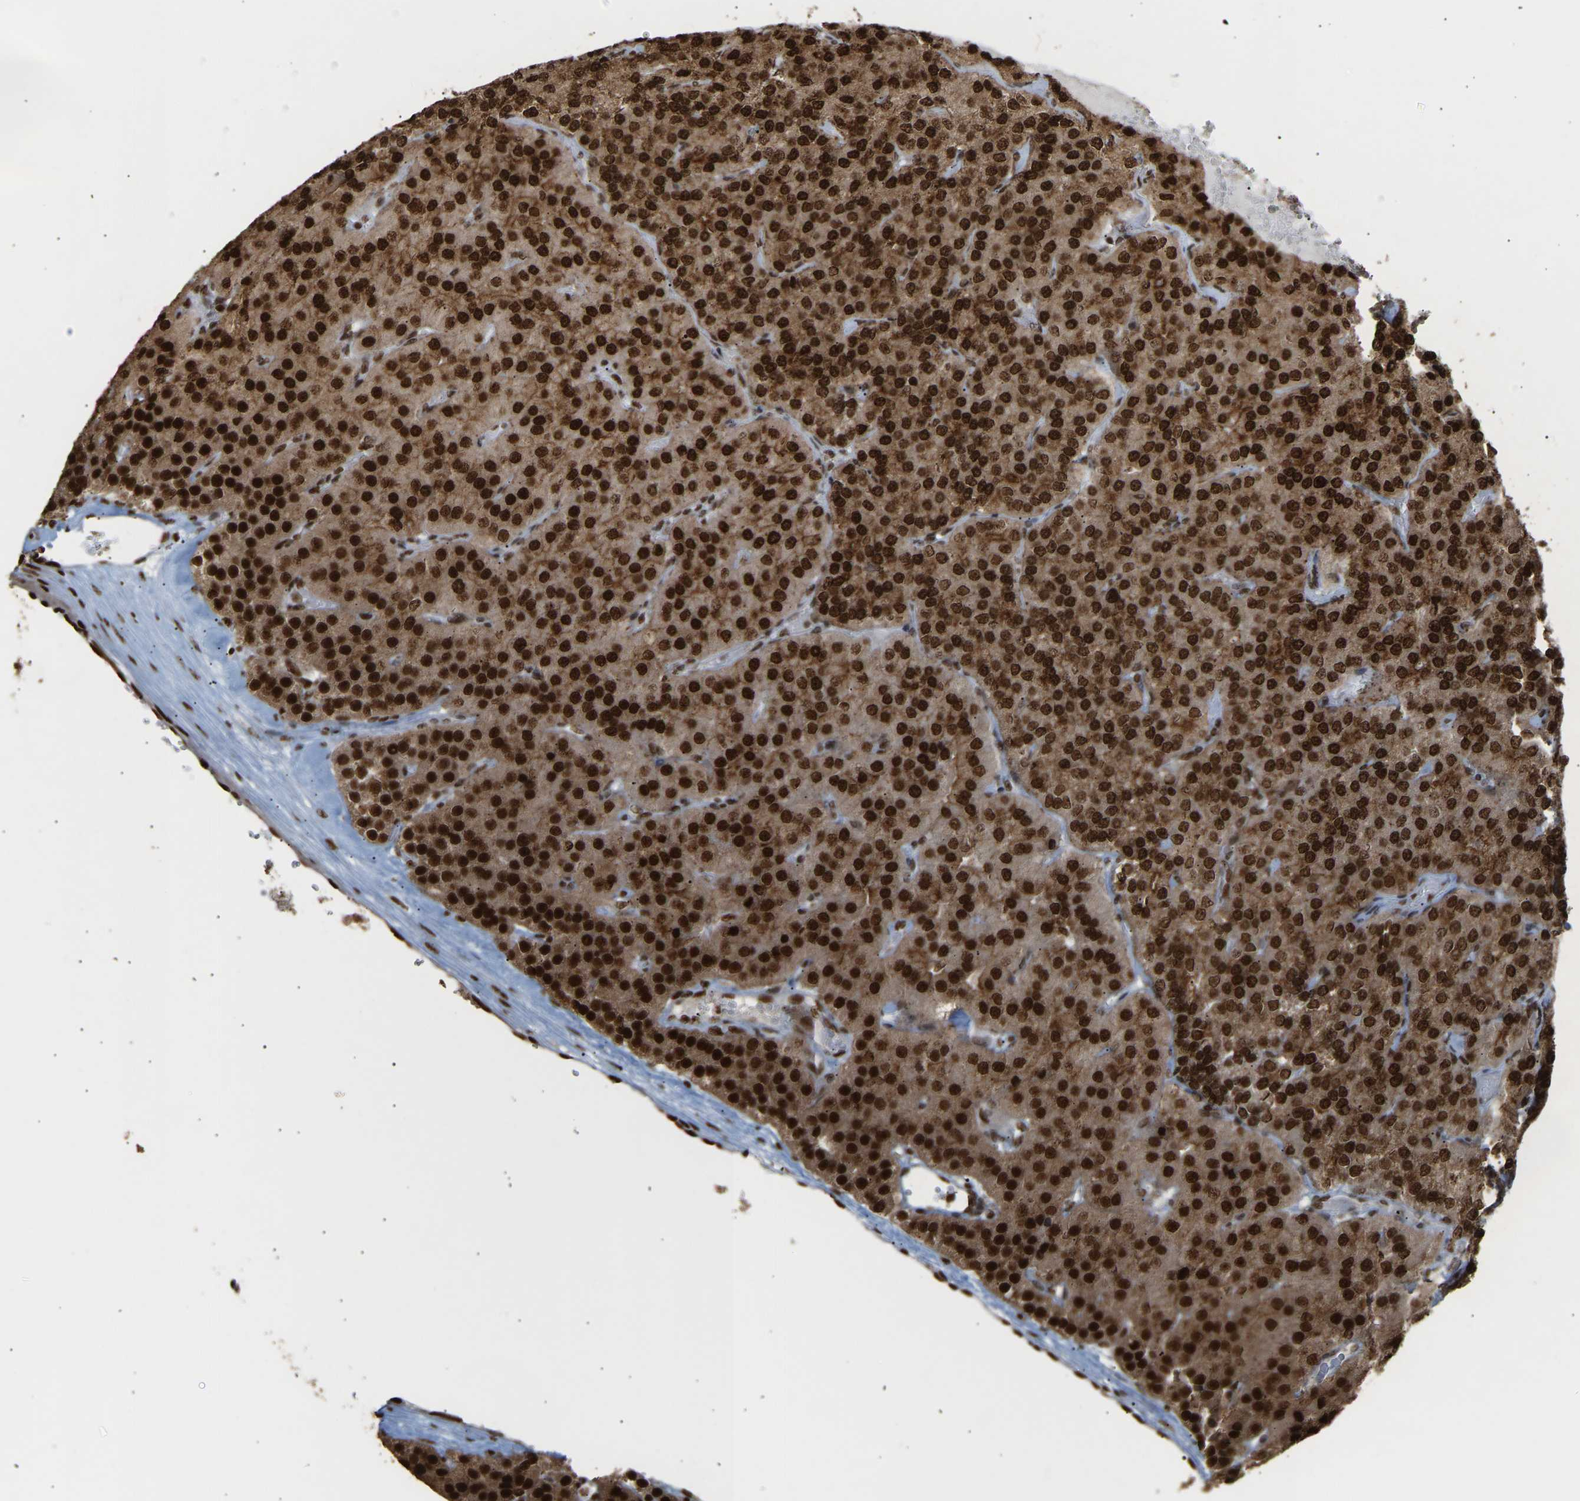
{"staining": {"intensity": "strong", "quantity": ">75%", "location": "cytoplasmic/membranous,nuclear"}, "tissue": "parathyroid gland", "cell_type": "Glandular cells", "image_type": "normal", "snomed": [{"axis": "morphology", "description": "Normal tissue, NOS"}, {"axis": "morphology", "description": "Adenoma, NOS"}, {"axis": "topography", "description": "Parathyroid gland"}], "caption": "Approximately >75% of glandular cells in normal parathyroid gland exhibit strong cytoplasmic/membranous,nuclear protein positivity as visualized by brown immunohistochemical staining.", "gene": "ALYREF", "patient": {"sex": "female", "age": 86}}